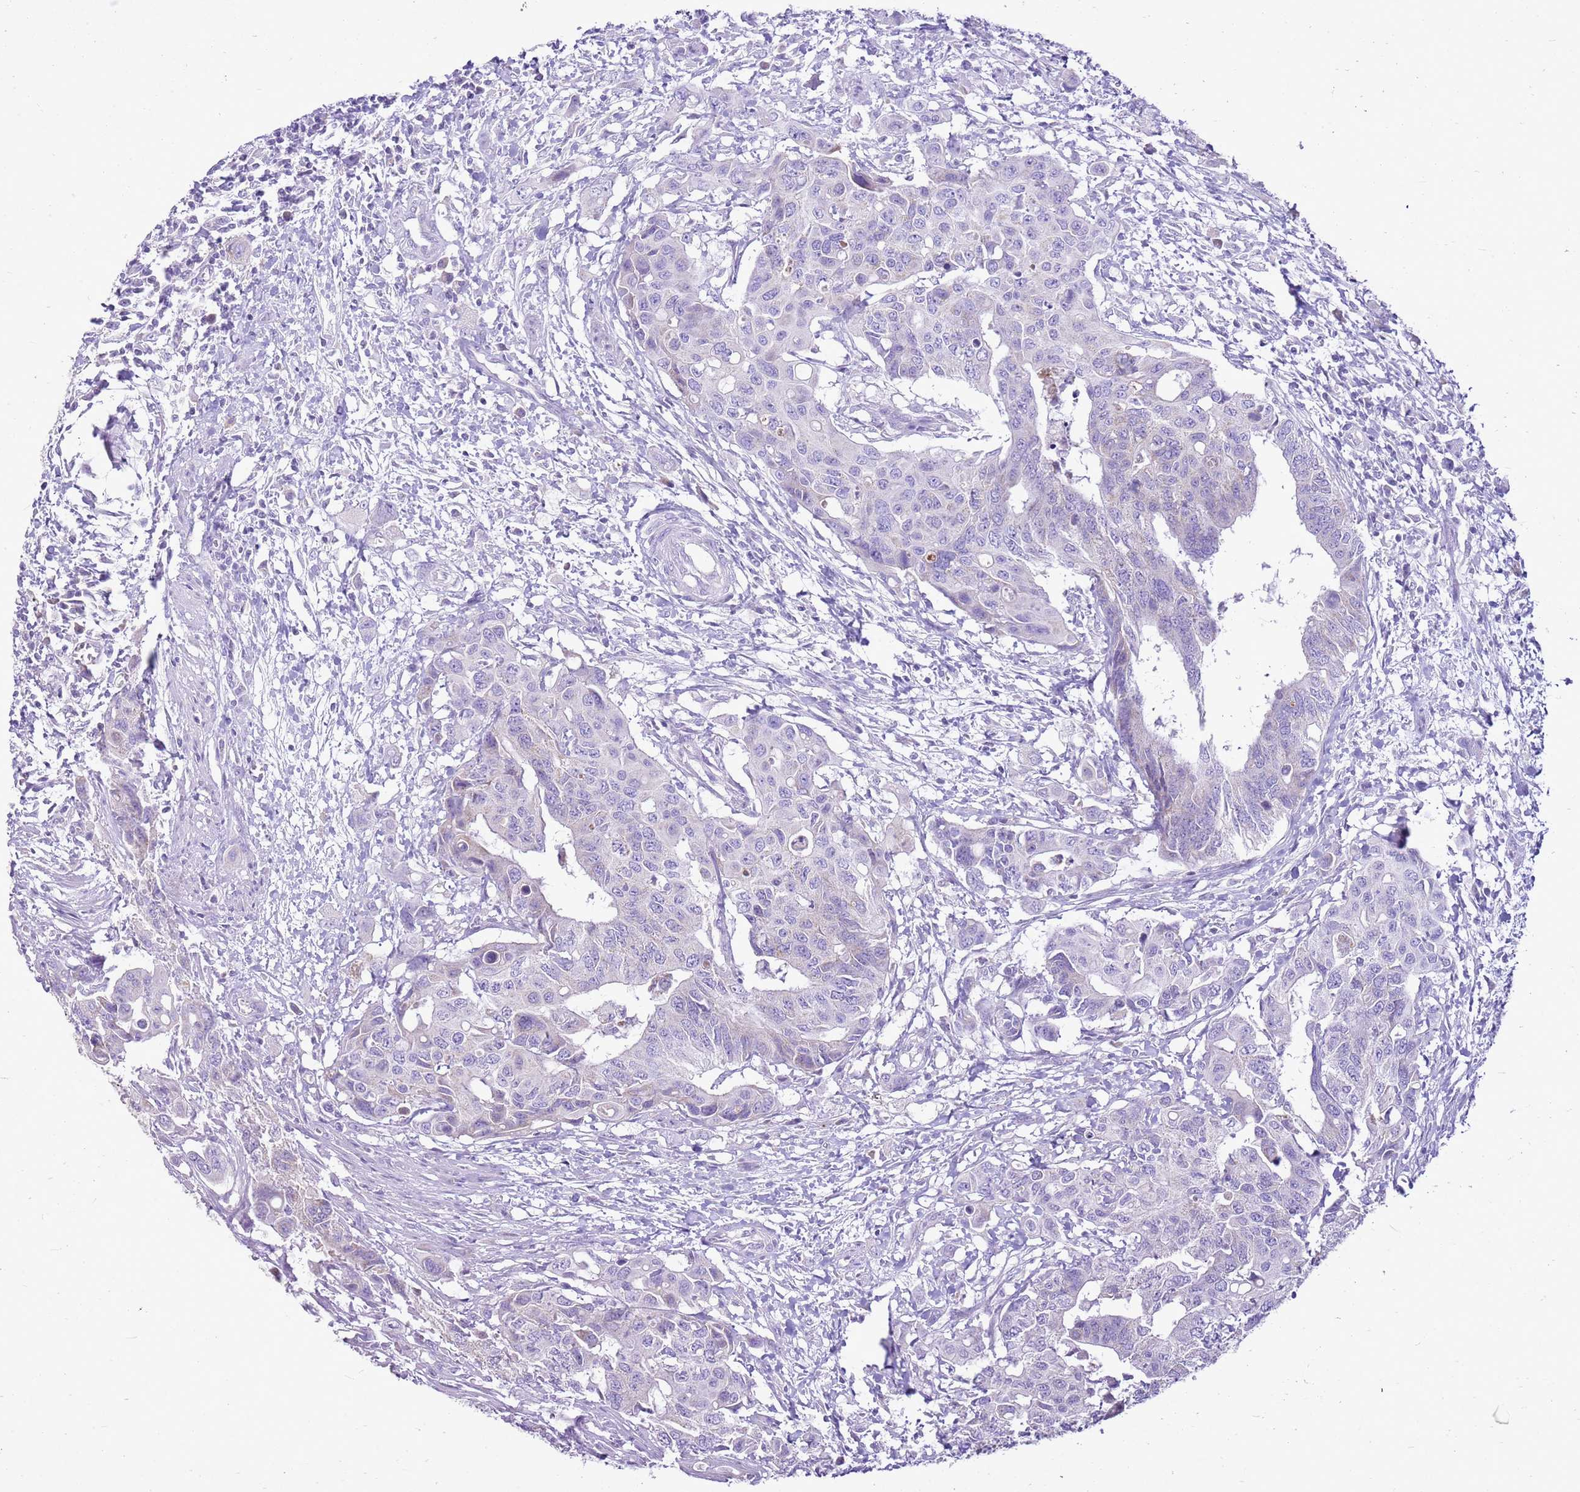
{"staining": {"intensity": "negative", "quantity": "none", "location": "none"}, "tissue": "colorectal cancer", "cell_type": "Tumor cells", "image_type": "cancer", "snomed": [{"axis": "morphology", "description": "Adenocarcinoma, NOS"}, {"axis": "topography", "description": "Colon"}], "caption": "IHC photomicrograph of neoplastic tissue: colorectal cancer (adenocarcinoma) stained with DAB reveals no significant protein staining in tumor cells.", "gene": "FABP2", "patient": {"sex": "male", "age": 77}}